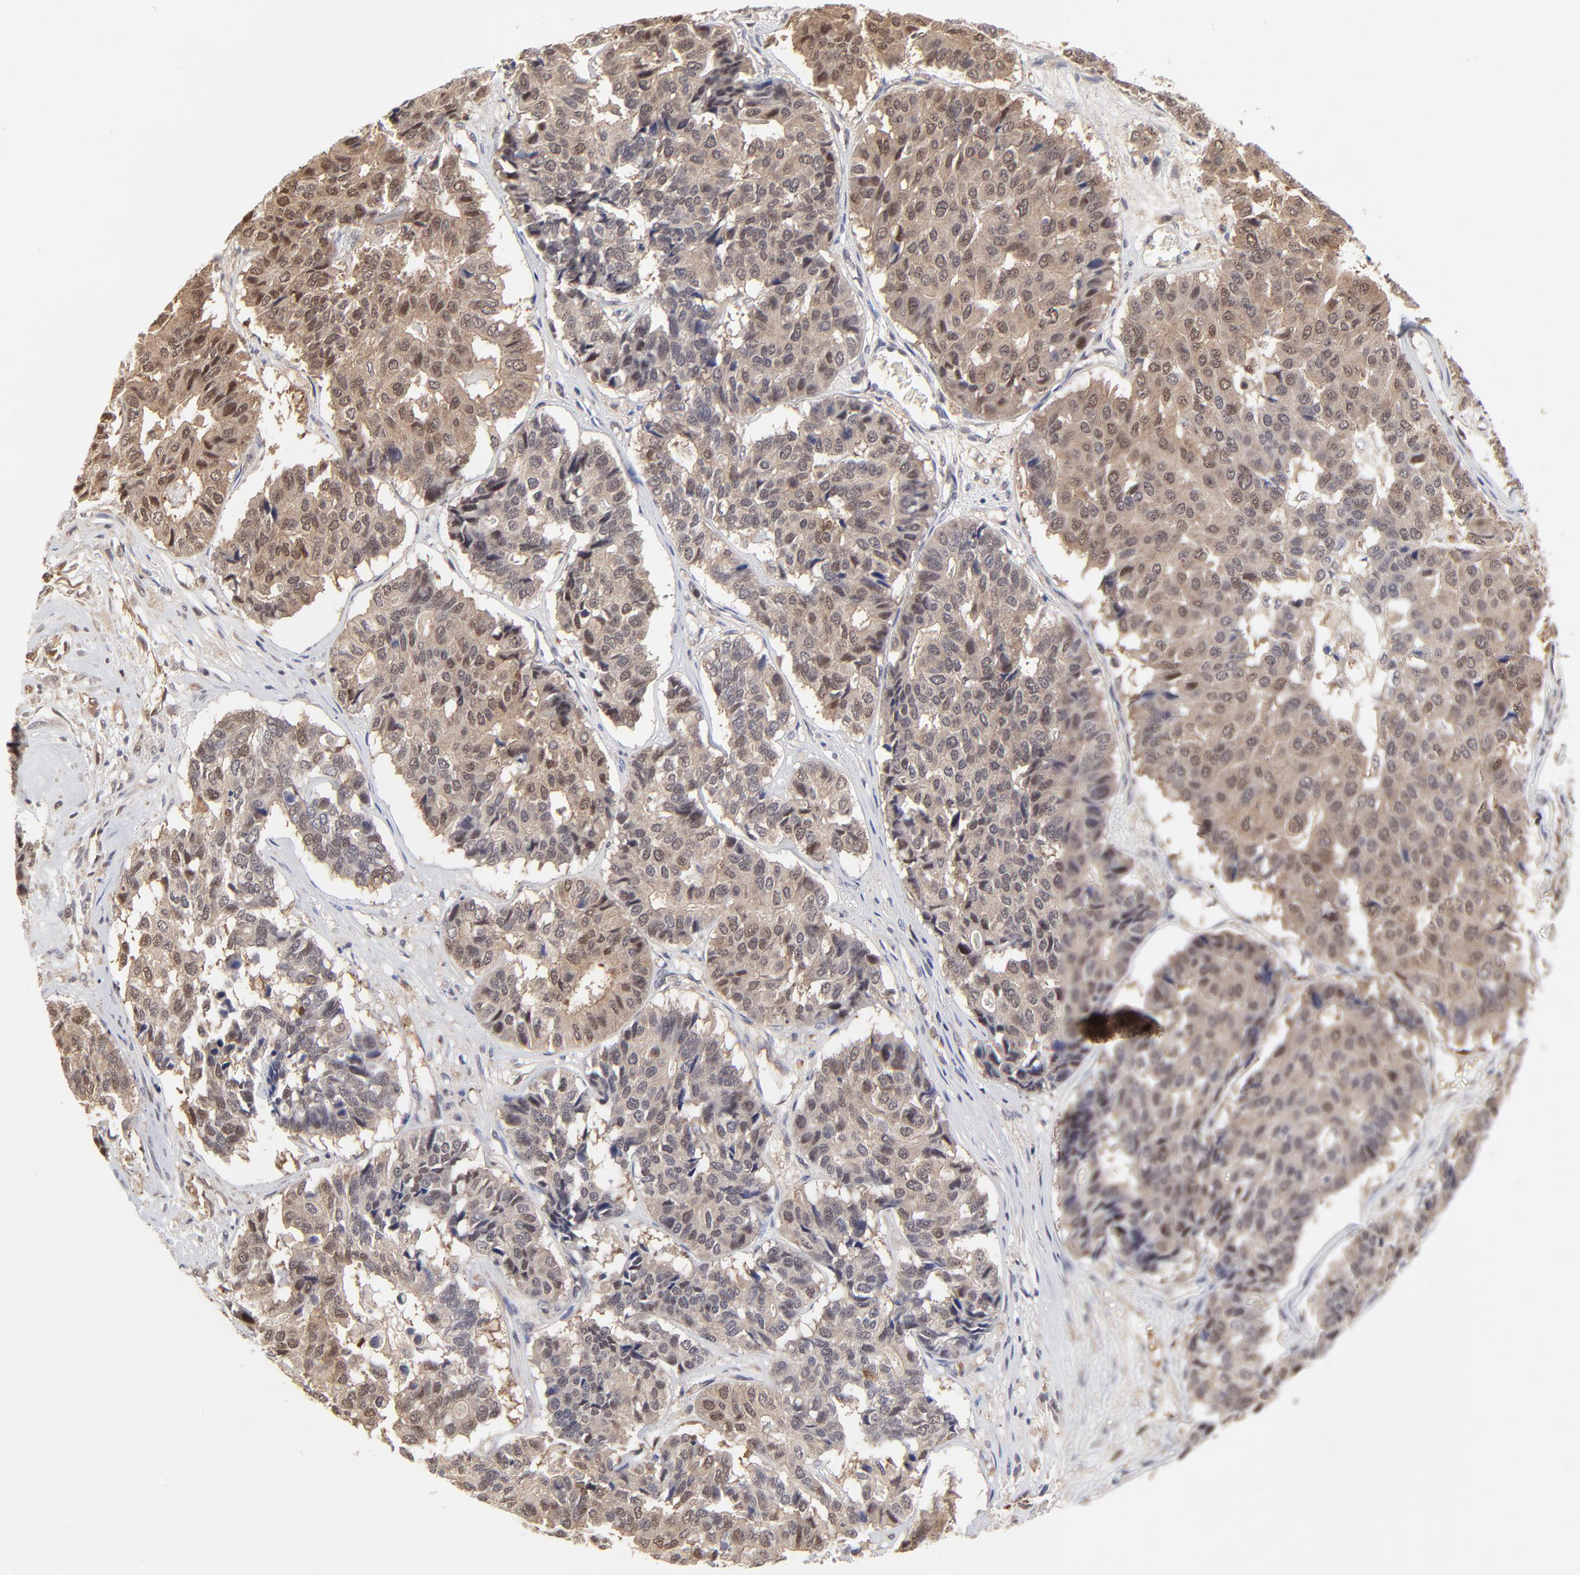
{"staining": {"intensity": "weak", "quantity": "25%-75%", "location": "nuclear"}, "tissue": "pancreatic cancer", "cell_type": "Tumor cells", "image_type": "cancer", "snomed": [{"axis": "morphology", "description": "Adenocarcinoma, NOS"}, {"axis": "topography", "description": "Pancreas"}], "caption": "Immunohistochemical staining of pancreatic cancer demonstrates weak nuclear protein expression in about 25%-75% of tumor cells.", "gene": "CASP3", "patient": {"sex": "male", "age": 50}}